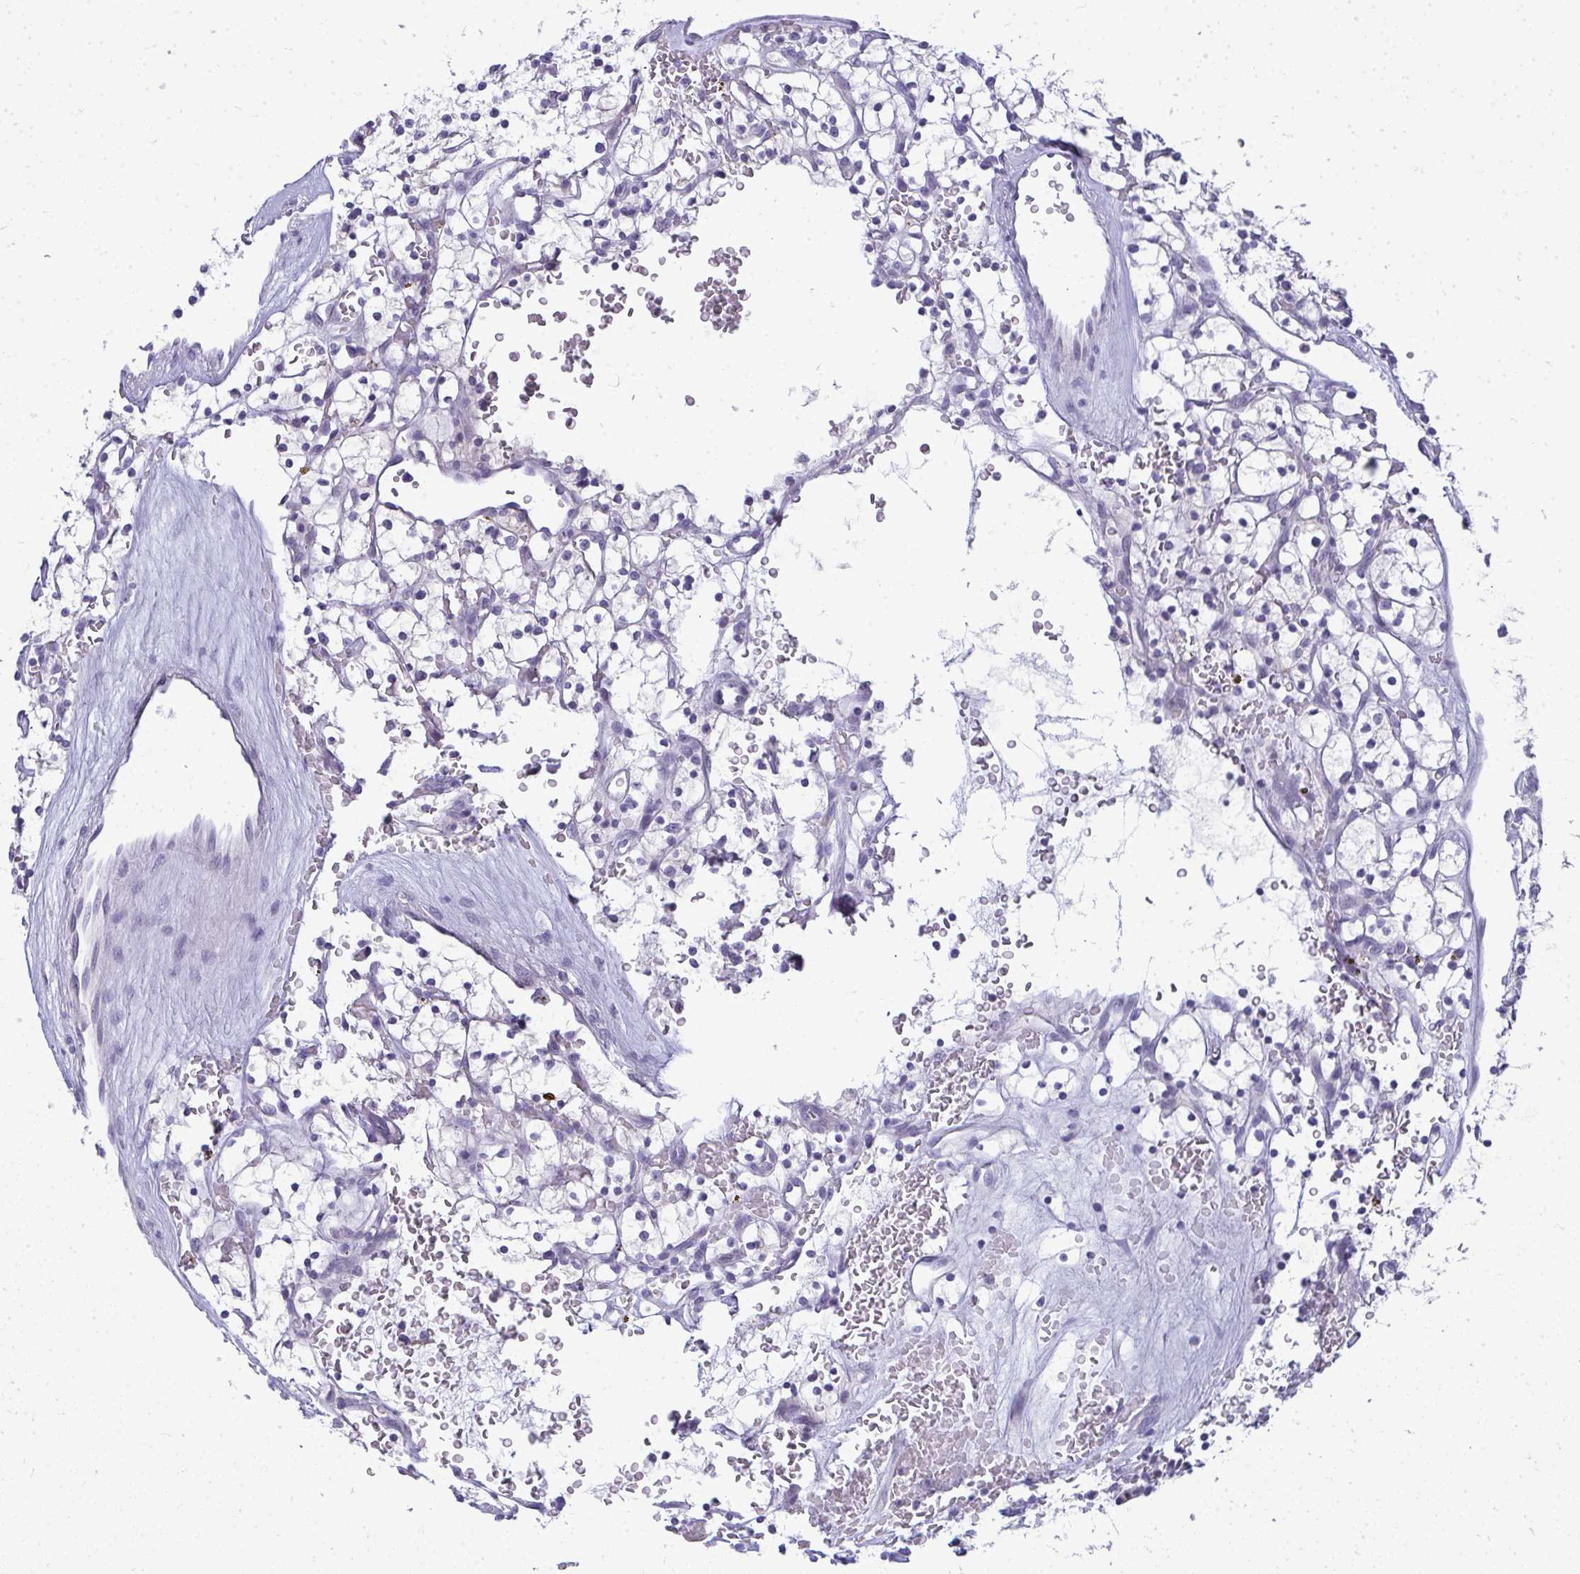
{"staining": {"intensity": "negative", "quantity": "none", "location": "none"}, "tissue": "renal cancer", "cell_type": "Tumor cells", "image_type": "cancer", "snomed": [{"axis": "morphology", "description": "Adenocarcinoma, NOS"}, {"axis": "topography", "description": "Kidney"}], "caption": "IHC of human adenocarcinoma (renal) exhibits no expression in tumor cells.", "gene": "VPS4B", "patient": {"sex": "female", "age": 64}}